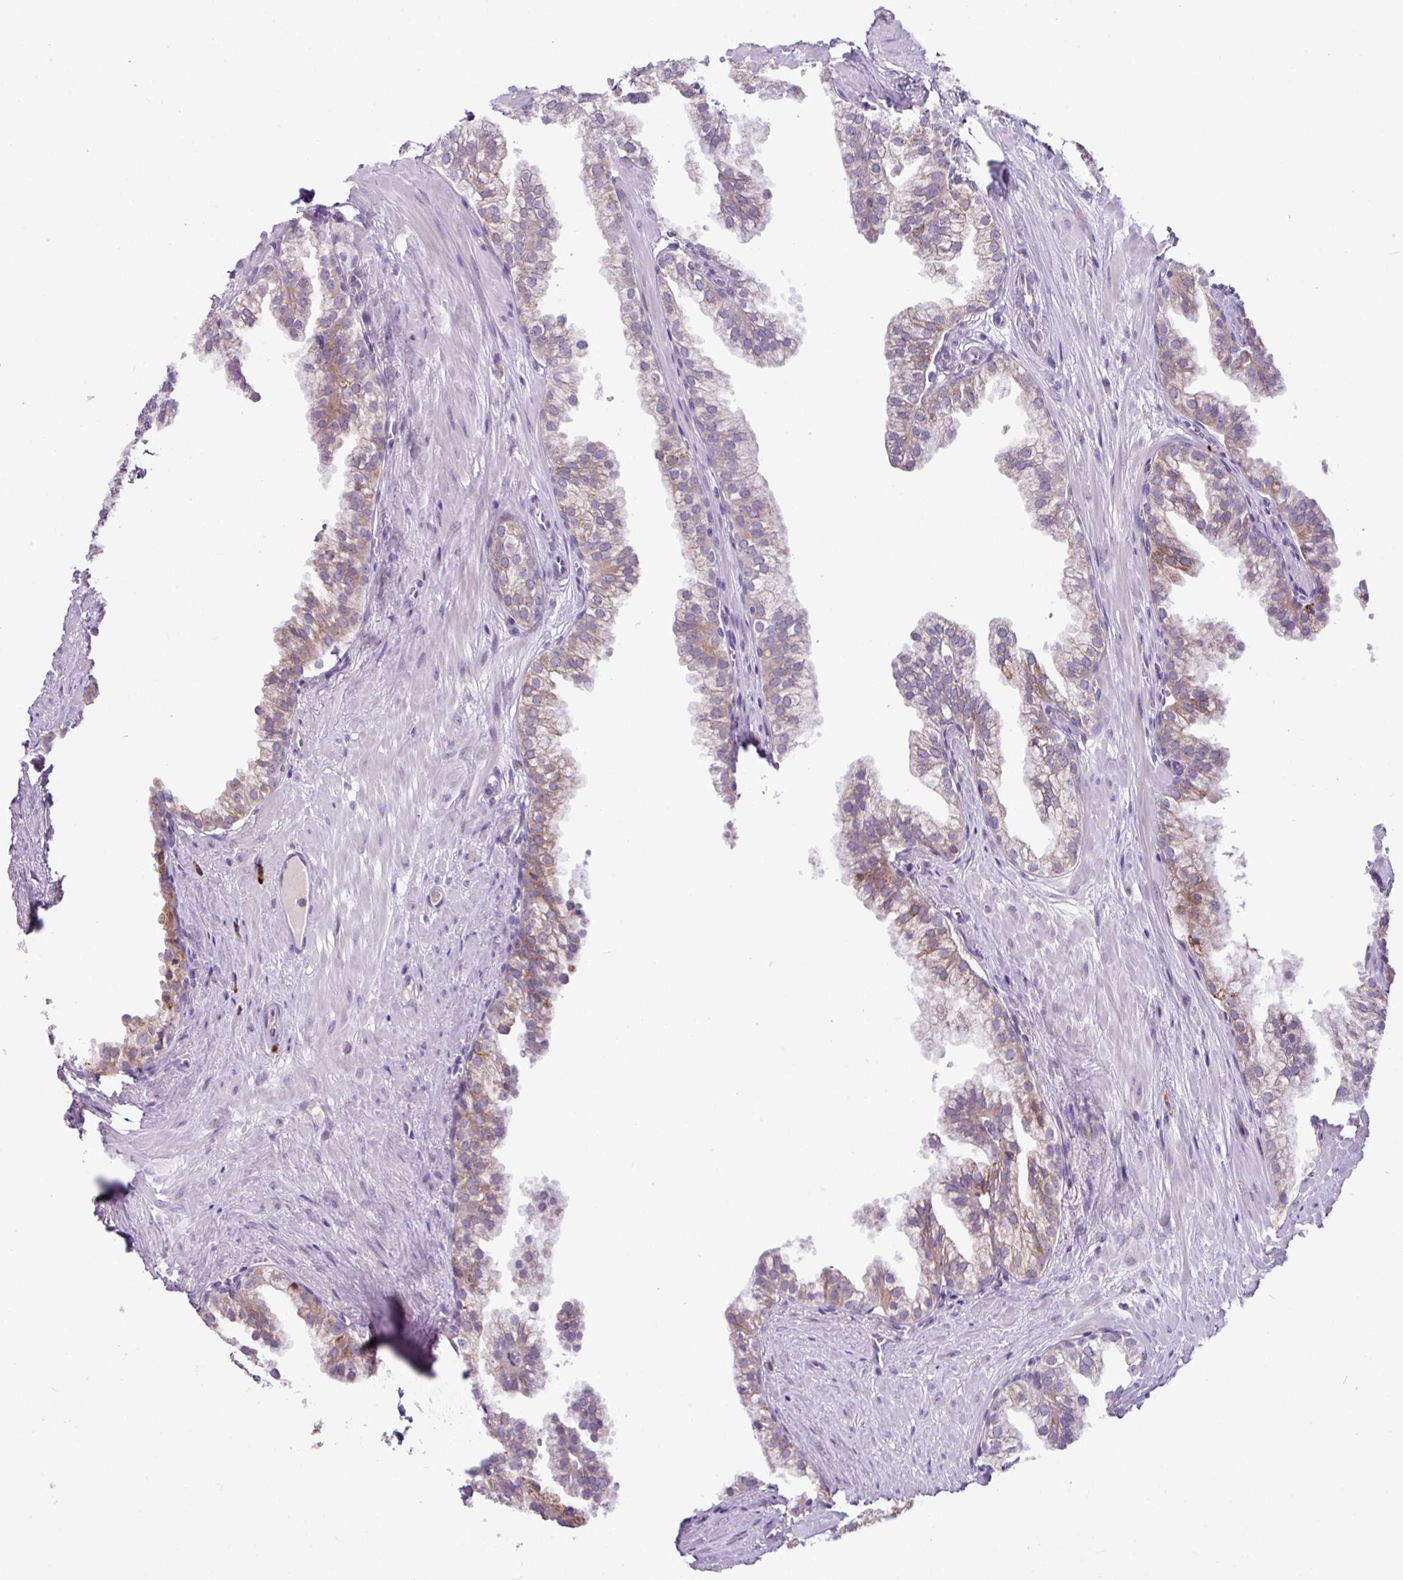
{"staining": {"intensity": "strong", "quantity": "<25%", "location": "cytoplasmic/membranous"}, "tissue": "prostate", "cell_type": "Glandular cells", "image_type": "normal", "snomed": [{"axis": "morphology", "description": "Normal tissue, NOS"}, {"axis": "topography", "description": "Prostate"}, {"axis": "topography", "description": "Peripheral nerve tissue"}], "caption": "A high-resolution image shows immunohistochemistry (IHC) staining of benign prostate, which exhibits strong cytoplasmic/membranous staining in about <25% of glandular cells.", "gene": "RGS21", "patient": {"sex": "male", "age": 55}}